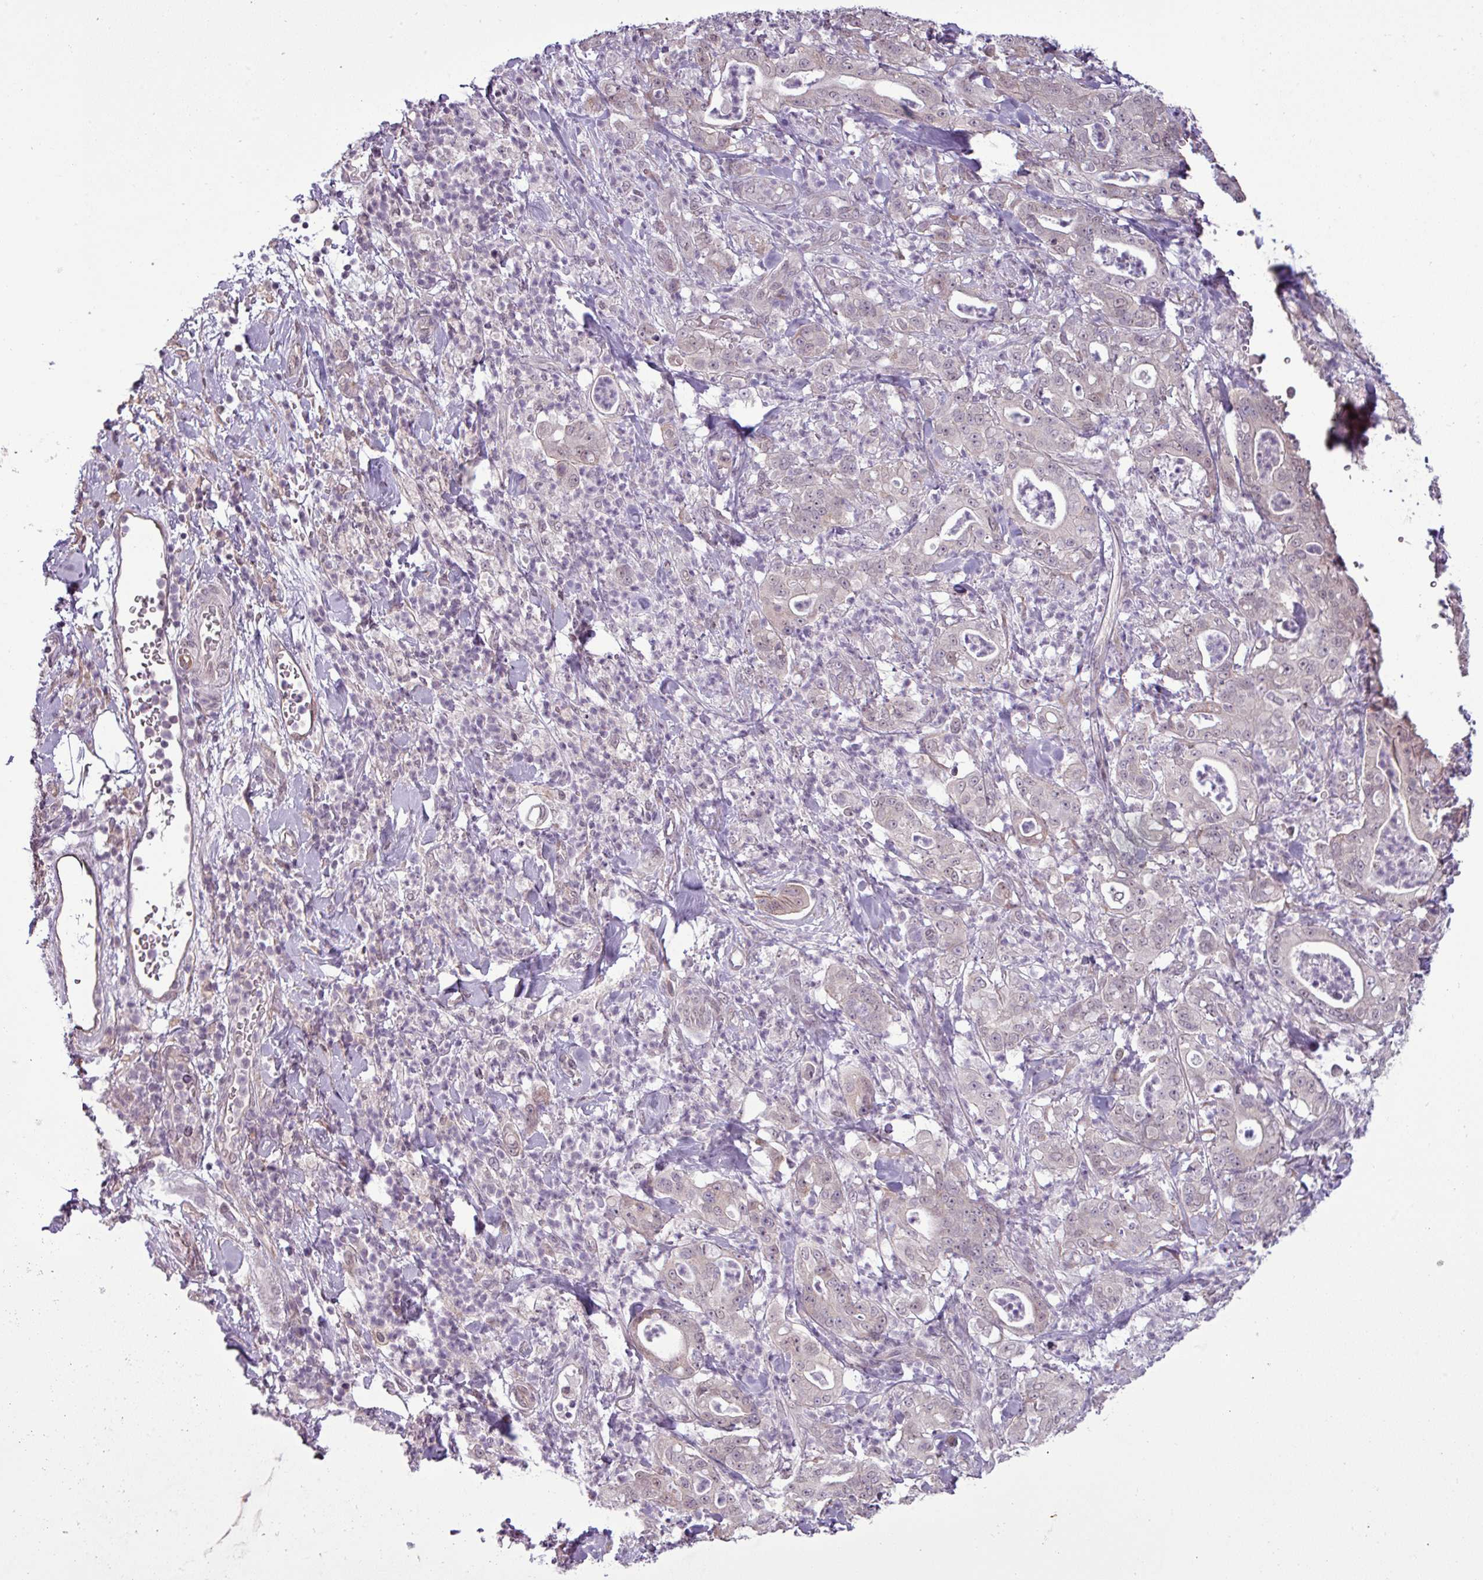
{"staining": {"intensity": "negative", "quantity": "none", "location": "none"}, "tissue": "pancreatic cancer", "cell_type": "Tumor cells", "image_type": "cancer", "snomed": [{"axis": "morphology", "description": "Adenocarcinoma, NOS"}, {"axis": "topography", "description": "Pancreas"}], "caption": "The IHC histopathology image has no significant expression in tumor cells of pancreatic adenocarcinoma tissue.", "gene": "GPT2", "patient": {"sex": "male", "age": 71}}